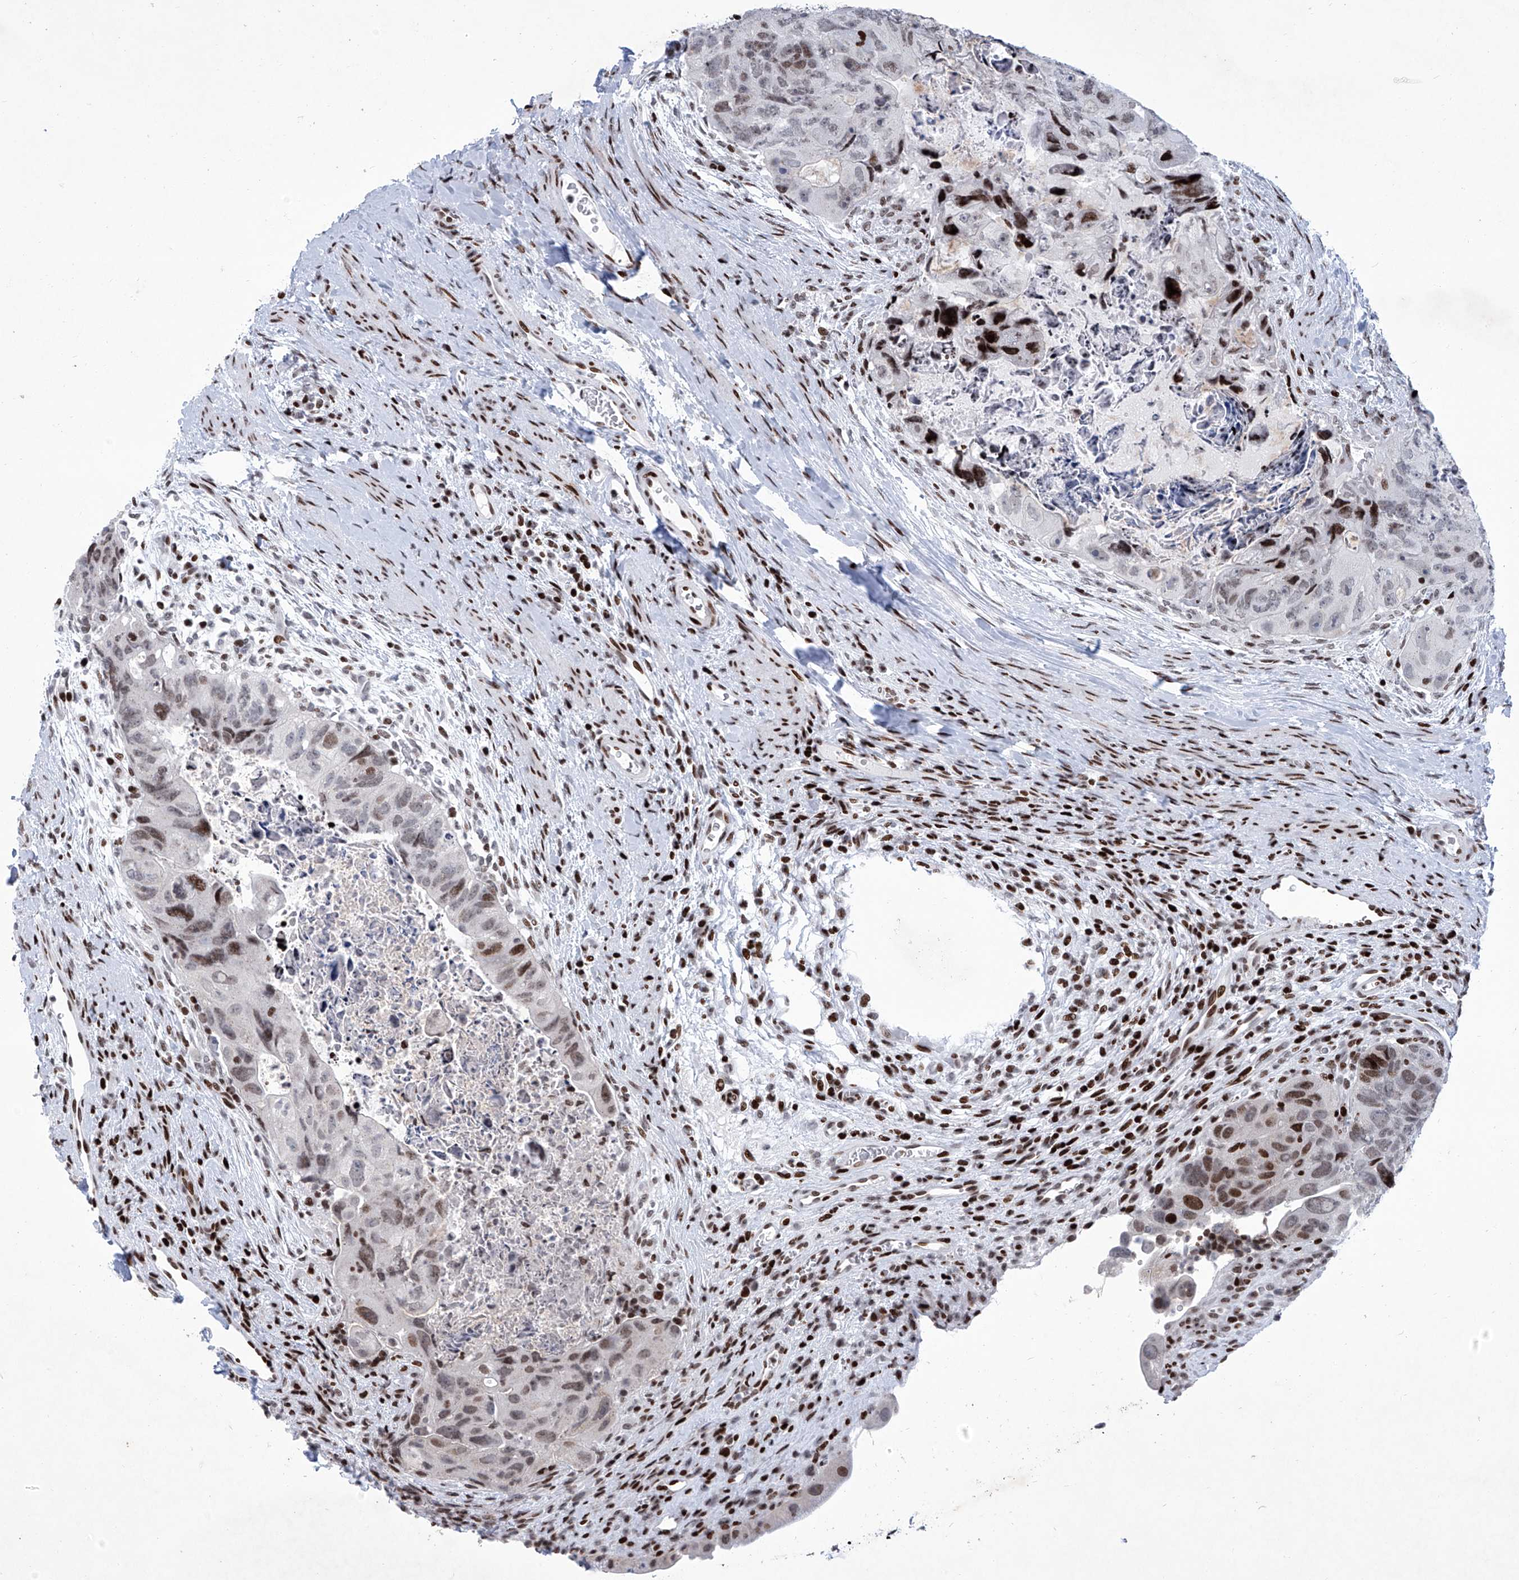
{"staining": {"intensity": "moderate", "quantity": ">75%", "location": "nuclear"}, "tissue": "colorectal cancer", "cell_type": "Tumor cells", "image_type": "cancer", "snomed": [{"axis": "morphology", "description": "Adenocarcinoma, NOS"}, {"axis": "topography", "description": "Rectum"}], "caption": "Immunohistochemical staining of colorectal adenocarcinoma shows medium levels of moderate nuclear positivity in approximately >75% of tumor cells. Nuclei are stained in blue.", "gene": "HEY2", "patient": {"sex": "male", "age": 59}}